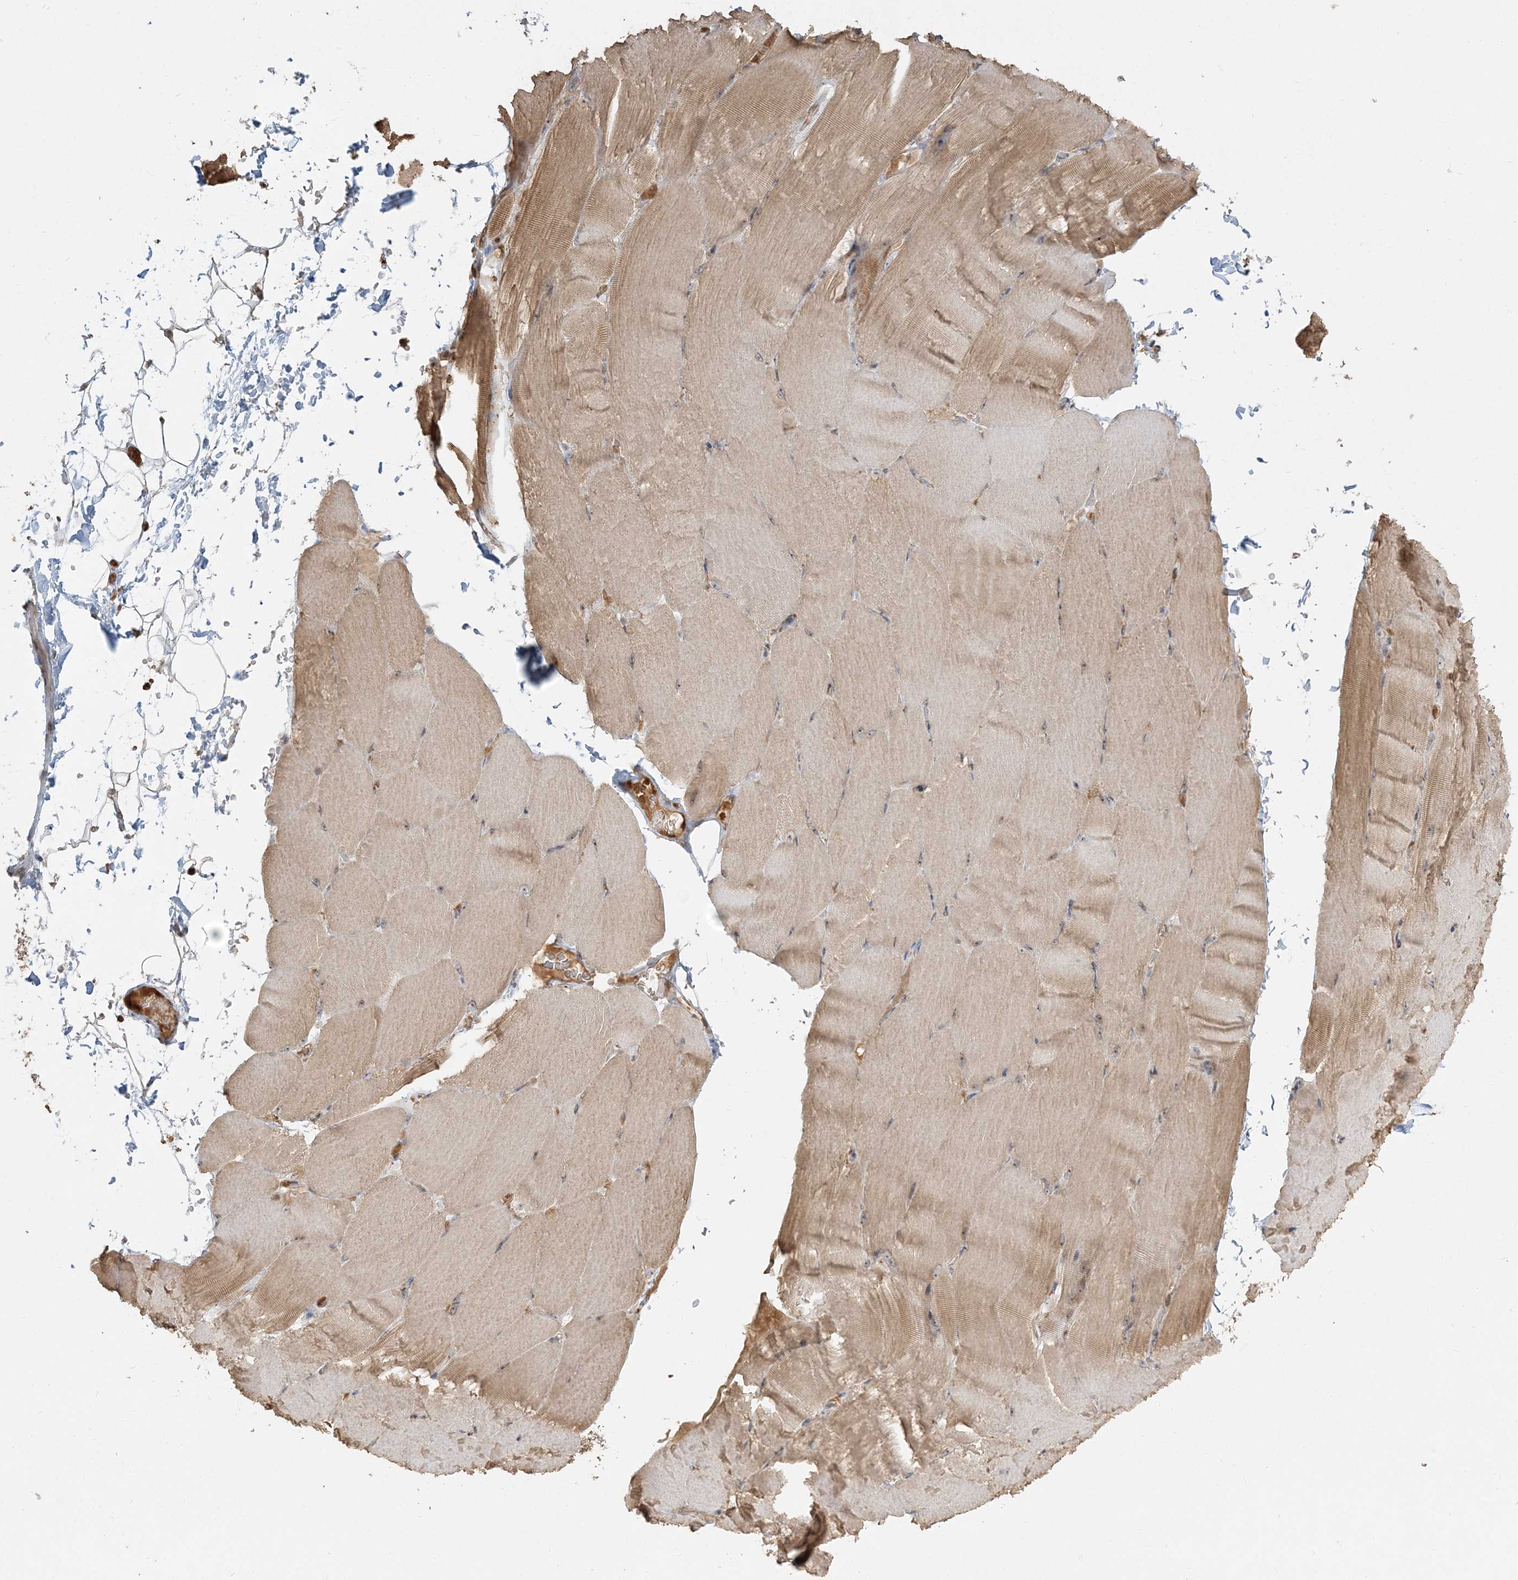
{"staining": {"intensity": "weak", "quantity": ">75%", "location": "cytoplasmic/membranous,nuclear"}, "tissue": "skeletal muscle", "cell_type": "Myocytes", "image_type": "normal", "snomed": [{"axis": "morphology", "description": "Normal tissue, NOS"}, {"axis": "topography", "description": "Skeletal muscle"}, {"axis": "topography", "description": "Parathyroid gland"}], "caption": "Skeletal muscle was stained to show a protein in brown. There is low levels of weak cytoplasmic/membranous,nuclear positivity in about >75% of myocytes.", "gene": "AP1AR", "patient": {"sex": "female", "age": 37}}